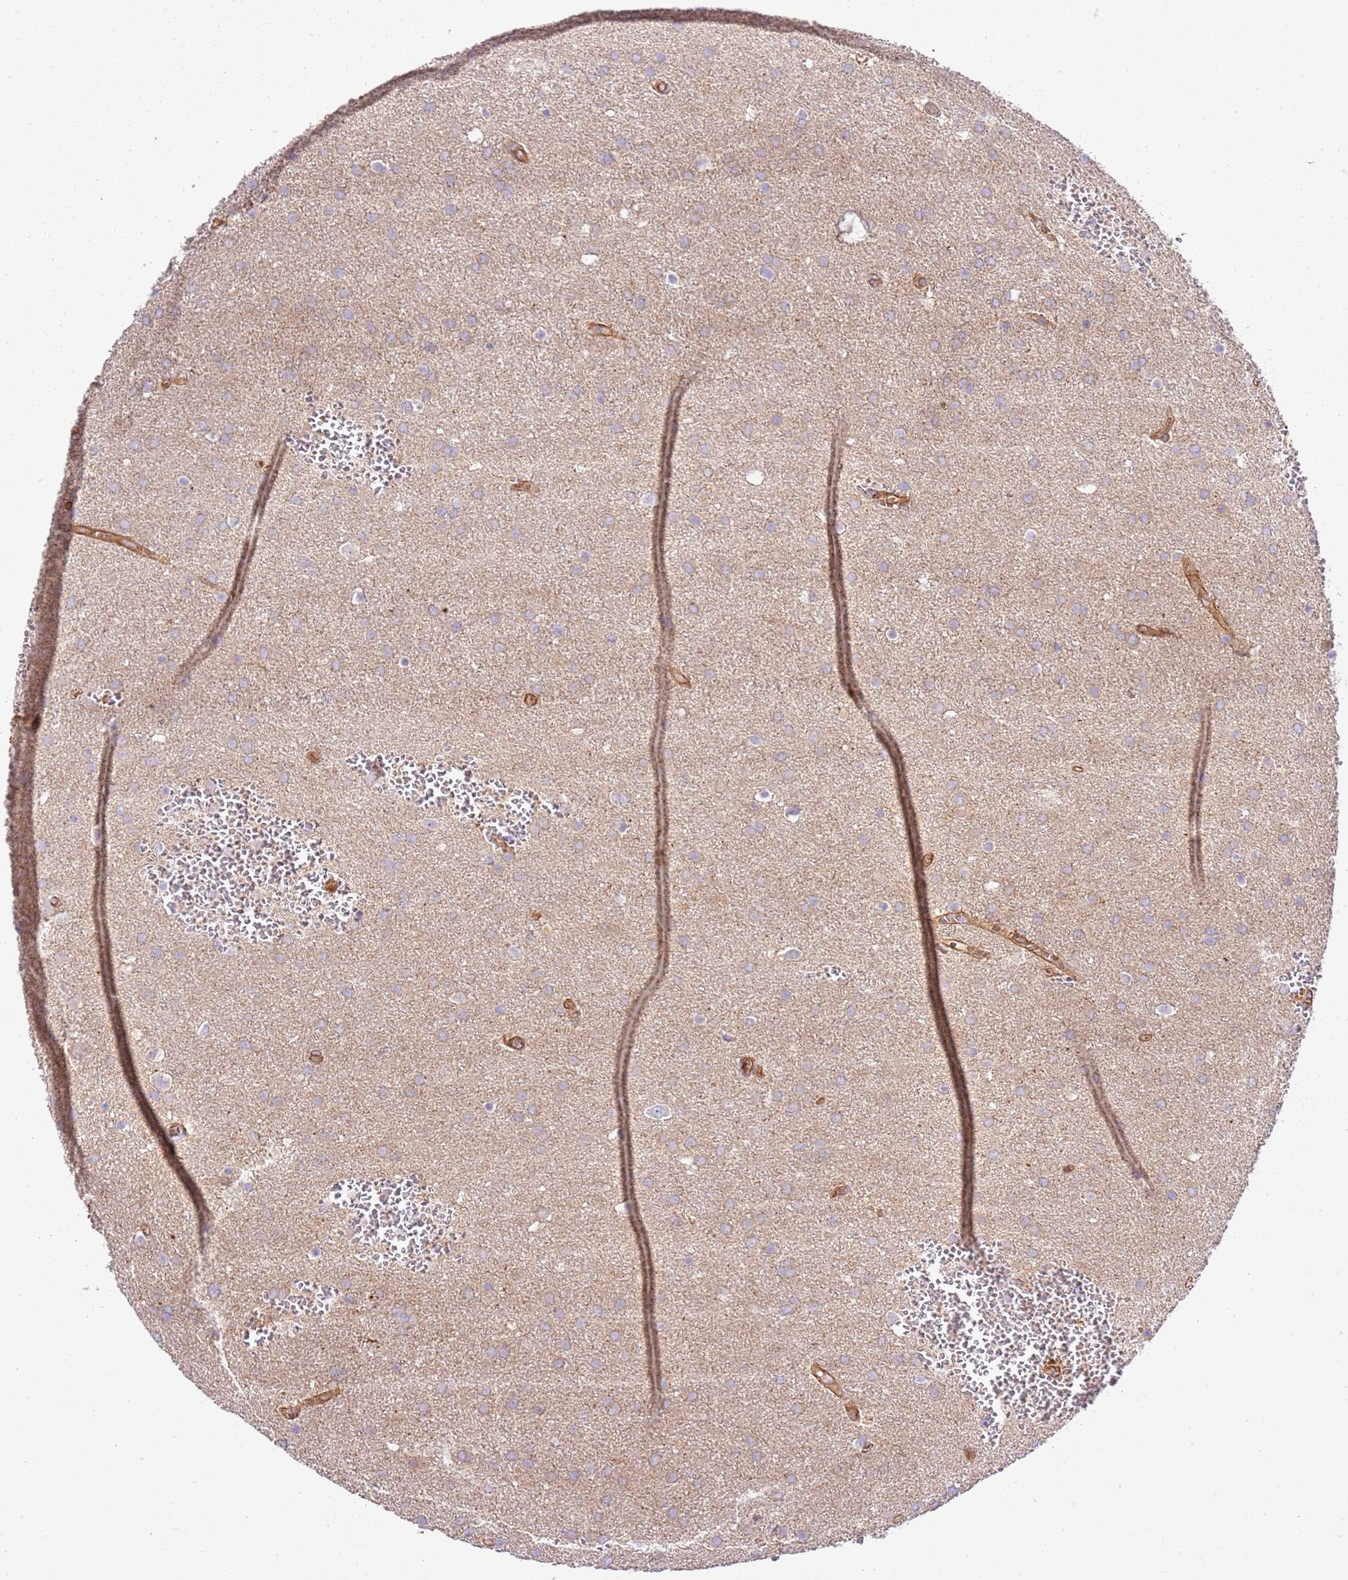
{"staining": {"intensity": "negative", "quantity": "none", "location": "none"}, "tissue": "glioma", "cell_type": "Tumor cells", "image_type": "cancer", "snomed": [{"axis": "morphology", "description": "Glioma, malignant, Low grade"}, {"axis": "topography", "description": "Brain"}], "caption": "Tumor cells show no significant protein positivity in malignant low-grade glioma.", "gene": "EFCAB8", "patient": {"sex": "female", "age": 32}}